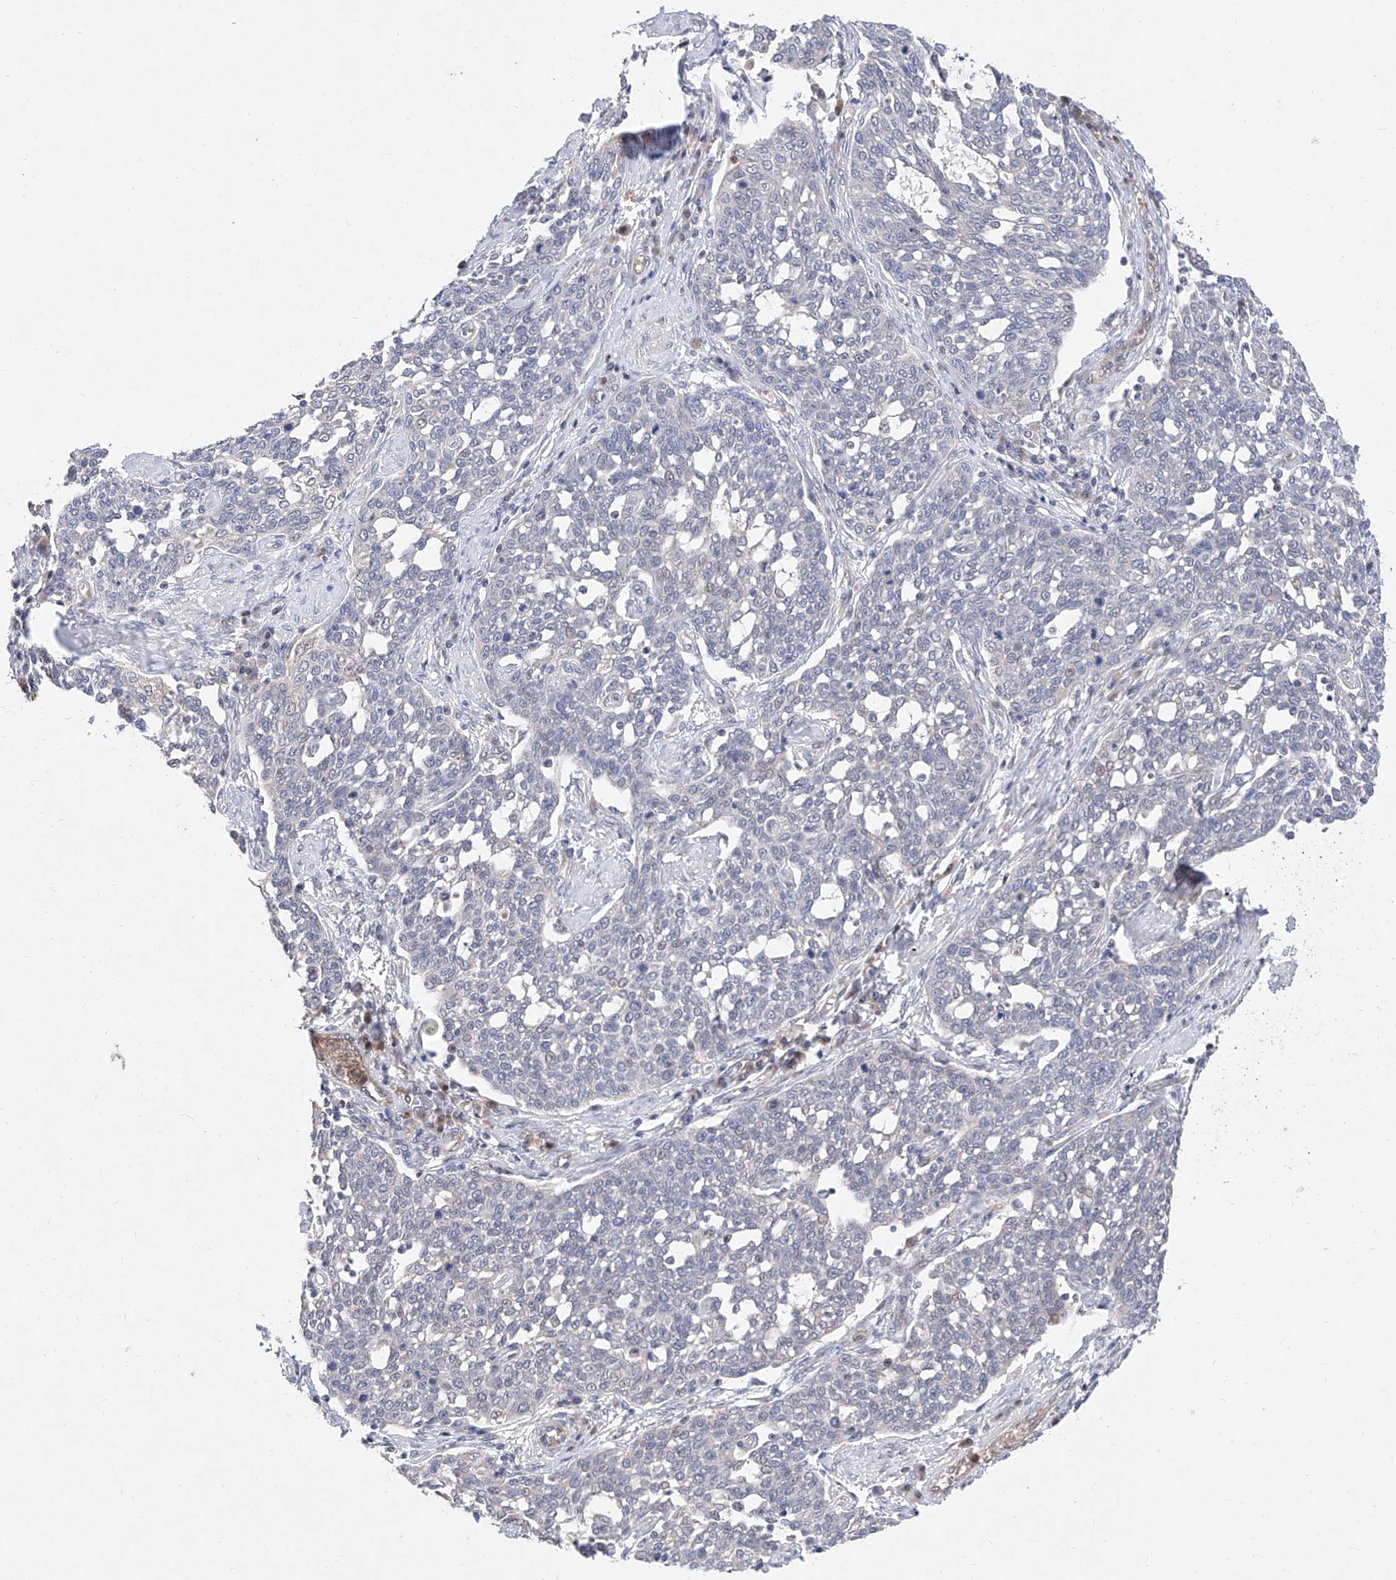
{"staining": {"intensity": "negative", "quantity": "none", "location": "none"}, "tissue": "cervical cancer", "cell_type": "Tumor cells", "image_type": "cancer", "snomed": [{"axis": "morphology", "description": "Squamous cell carcinoma, NOS"}, {"axis": "topography", "description": "Cervix"}], "caption": "Tumor cells are negative for brown protein staining in cervical squamous cell carcinoma. Nuclei are stained in blue.", "gene": "FUCA2", "patient": {"sex": "female", "age": 34}}